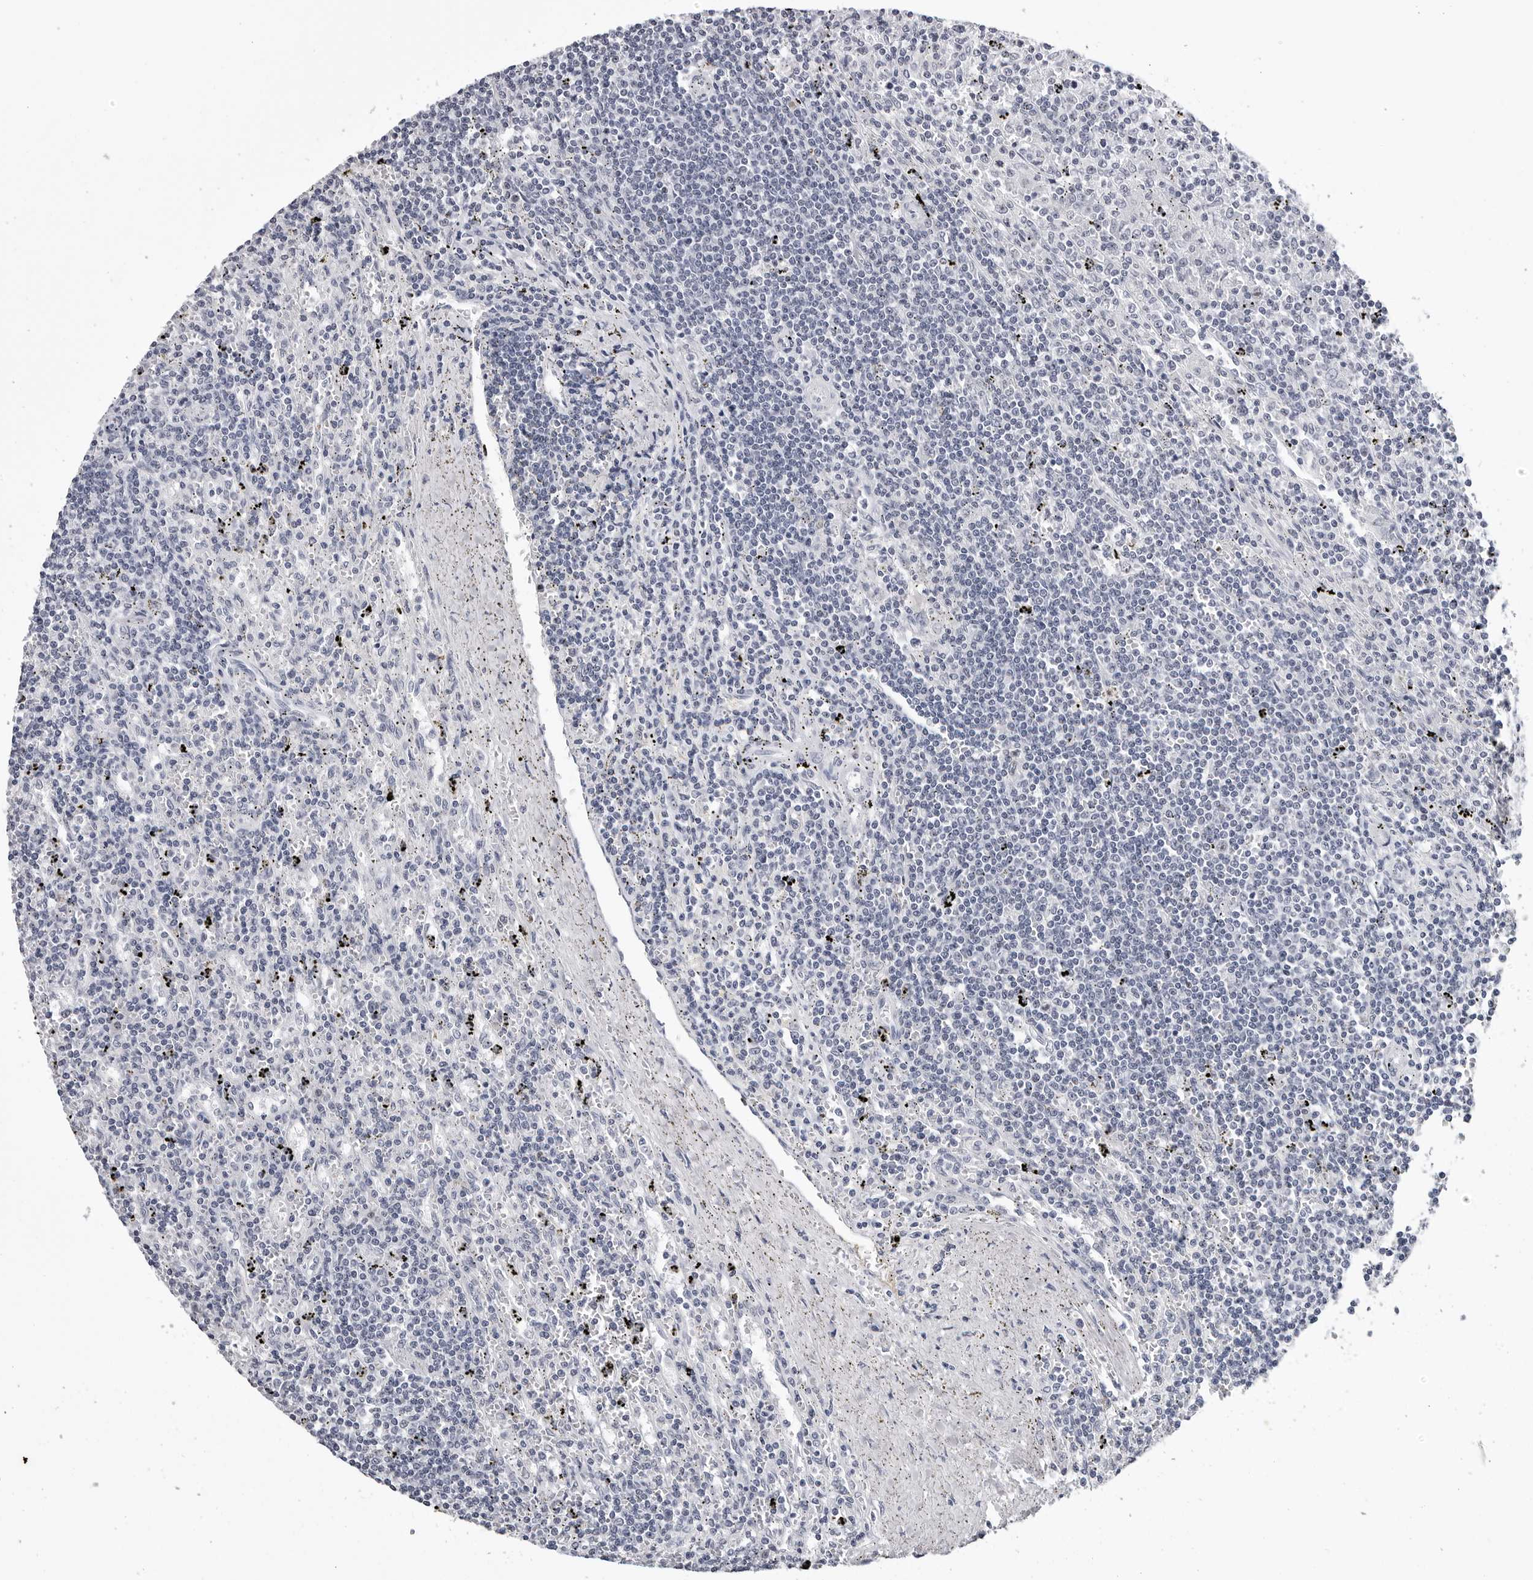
{"staining": {"intensity": "negative", "quantity": "none", "location": "none"}, "tissue": "lymphoma", "cell_type": "Tumor cells", "image_type": "cancer", "snomed": [{"axis": "morphology", "description": "Malignant lymphoma, non-Hodgkin's type, Low grade"}, {"axis": "topography", "description": "Spleen"}], "caption": "This is an IHC photomicrograph of human lymphoma. There is no expression in tumor cells.", "gene": "GNL2", "patient": {"sex": "male", "age": 76}}